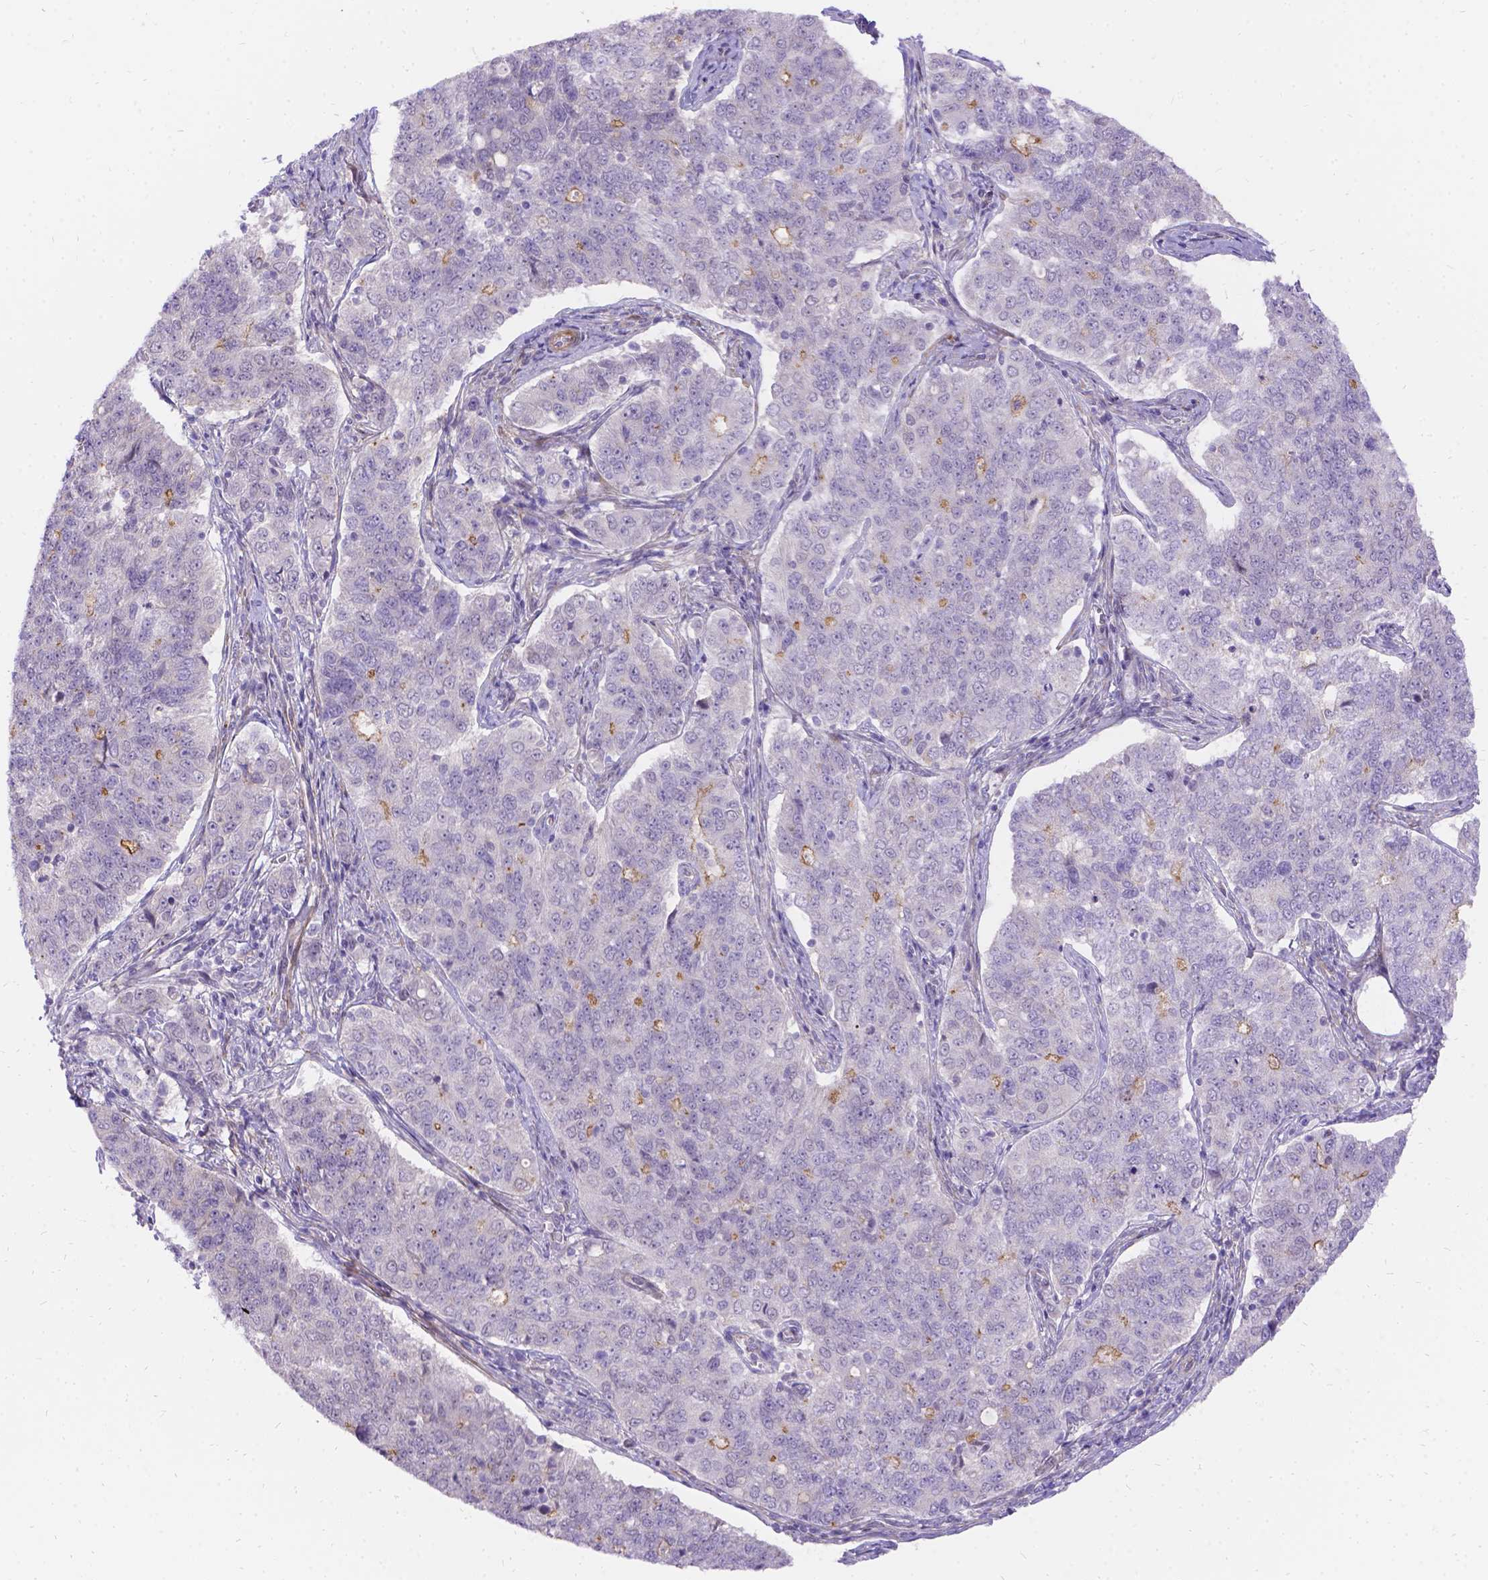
{"staining": {"intensity": "weak", "quantity": "<25%", "location": "cytoplasmic/membranous"}, "tissue": "endometrial cancer", "cell_type": "Tumor cells", "image_type": "cancer", "snomed": [{"axis": "morphology", "description": "Adenocarcinoma, NOS"}, {"axis": "topography", "description": "Endometrium"}], "caption": "High magnification brightfield microscopy of endometrial cancer stained with DAB (3,3'-diaminobenzidine) (brown) and counterstained with hematoxylin (blue): tumor cells show no significant positivity.", "gene": "PALS1", "patient": {"sex": "female", "age": 43}}